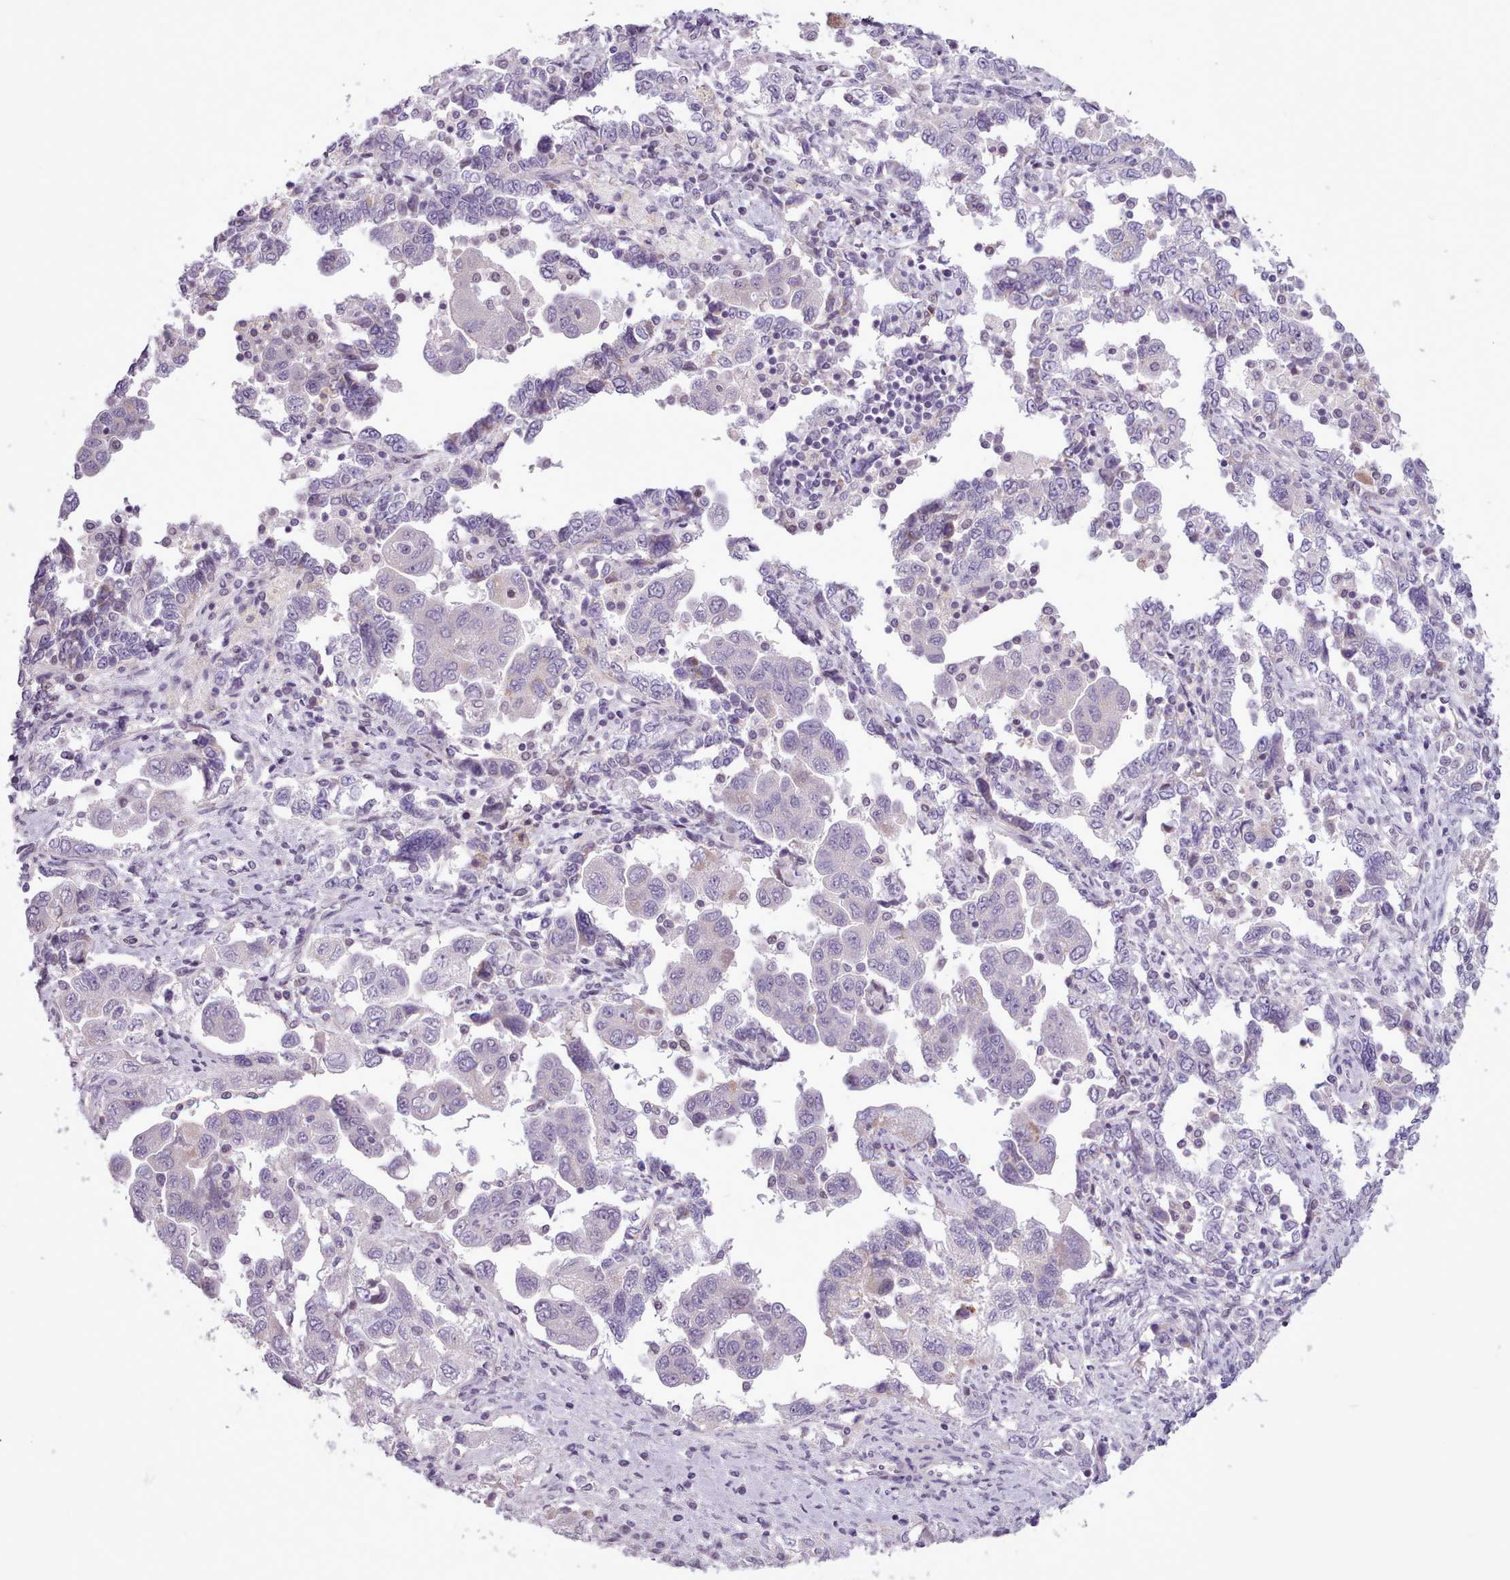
{"staining": {"intensity": "negative", "quantity": "none", "location": "none"}, "tissue": "ovarian cancer", "cell_type": "Tumor cells", "image_type": "cancer", "snomed": [{"axis": "morphology", "description": "Carcinoma, NOS"}, {"axis": "morphology", "description": "Cystadenocarcinoma, serous, NOS"}, {"axis": "topography", "description": "Ovary"}], "caption": "Ovarian serous cystadenocarcinoma was stained to show a protein in brown. There is no significant staining in tumor cells.", "gene": "SLURP1", "patient": {"sex": "female", "age": 69}}